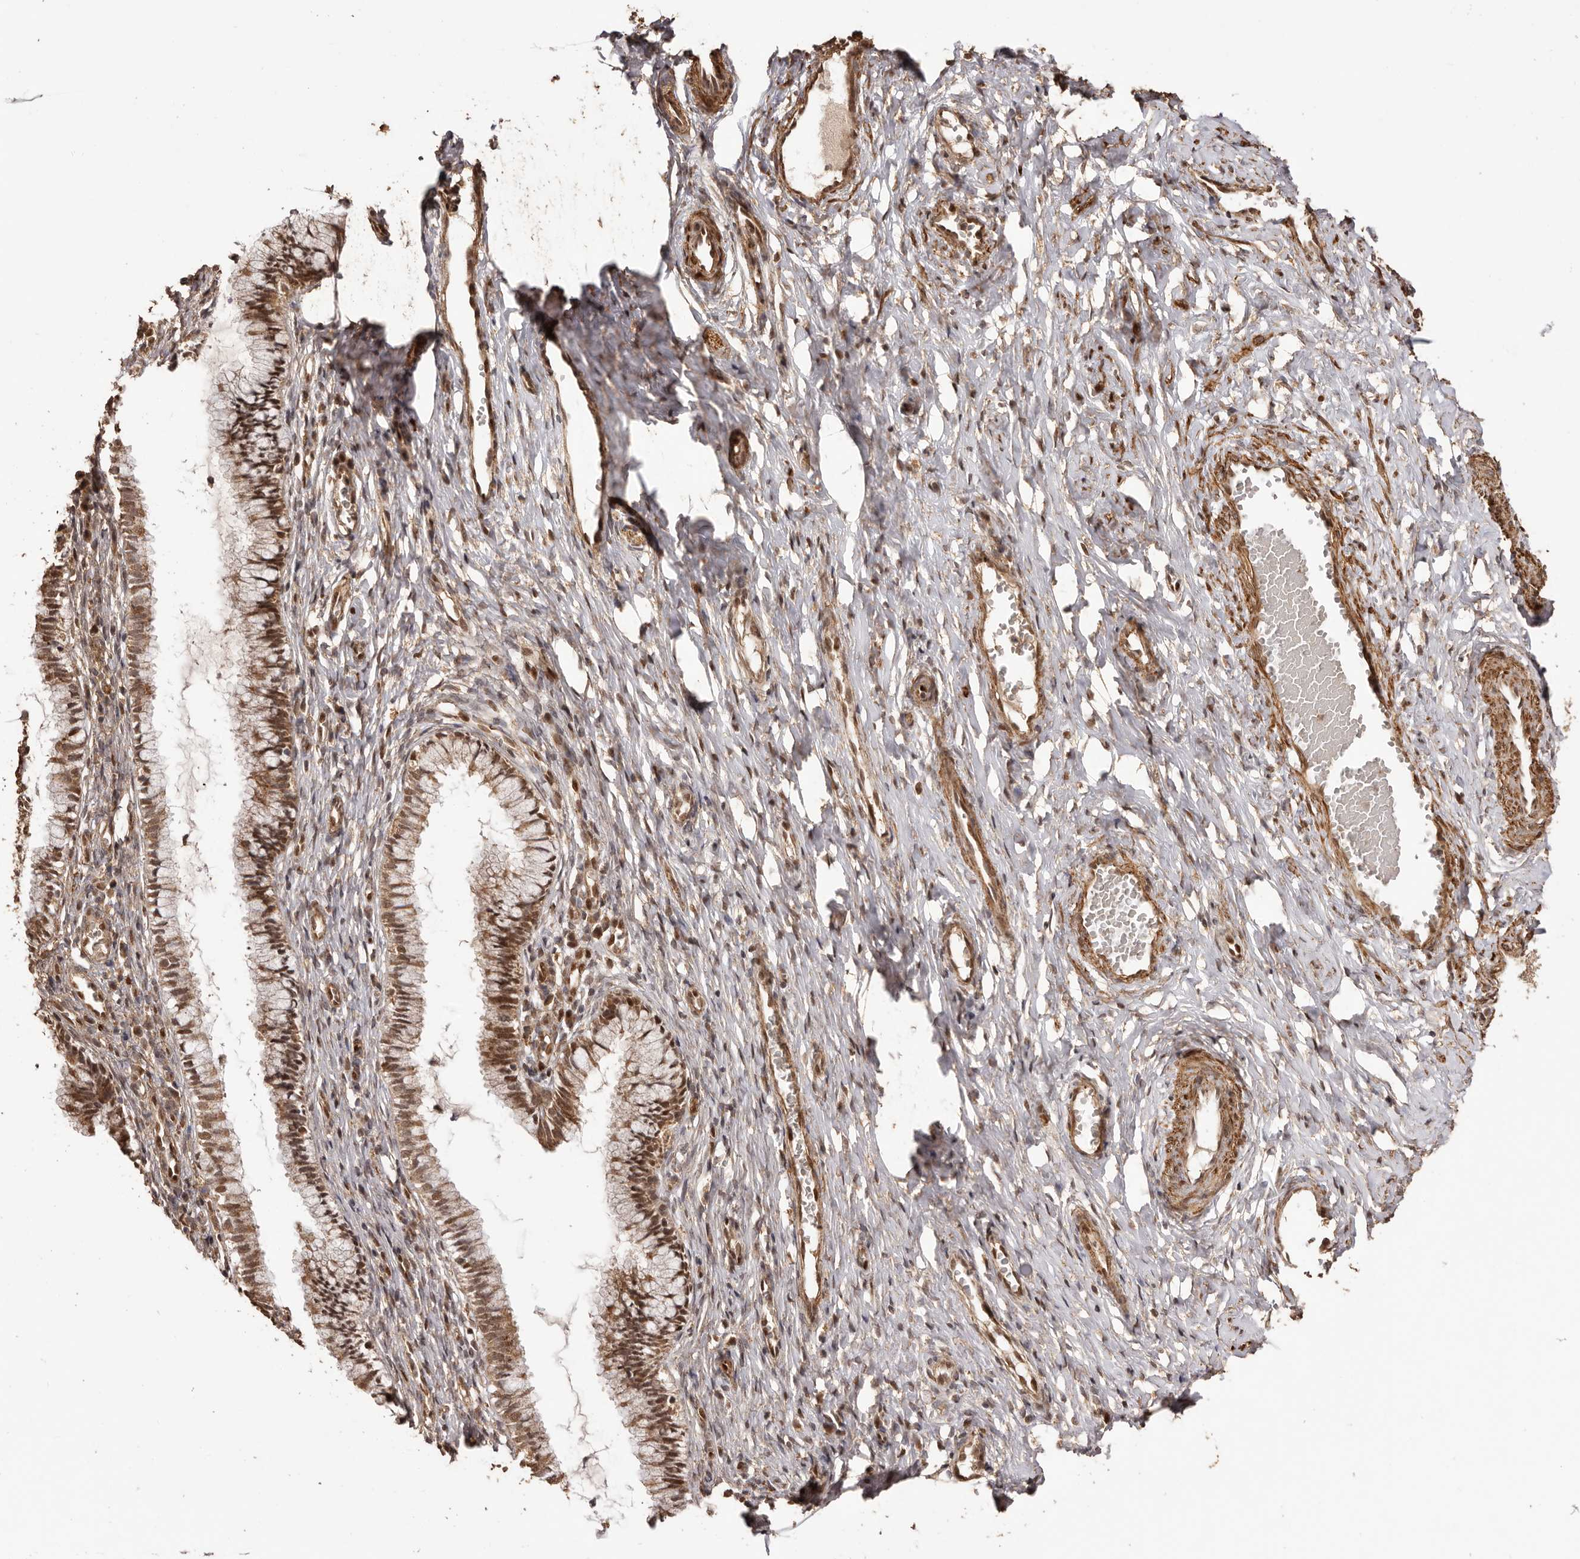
{"staining": {"intensity": "moderate", "quantity": ">75%", "location": "cytoplasmic/membranous,nuclear"}, "tissue": "cervix", "cell_type": "Glandular cells", "image_type": "normal", "snomed": [{"axis": "morphology", "description": "Normal tissue, NOS"}, {"axis": "topography", "description": "Cervix"}], "caption": "This is an image of IHC staining of unremarkable cervix, which shows moderate positivity in the cytoplasmic/membranous,nuclear of glandular cells.", "gene": "UBR2", "patient": {"sex": "female", "age": 27}}